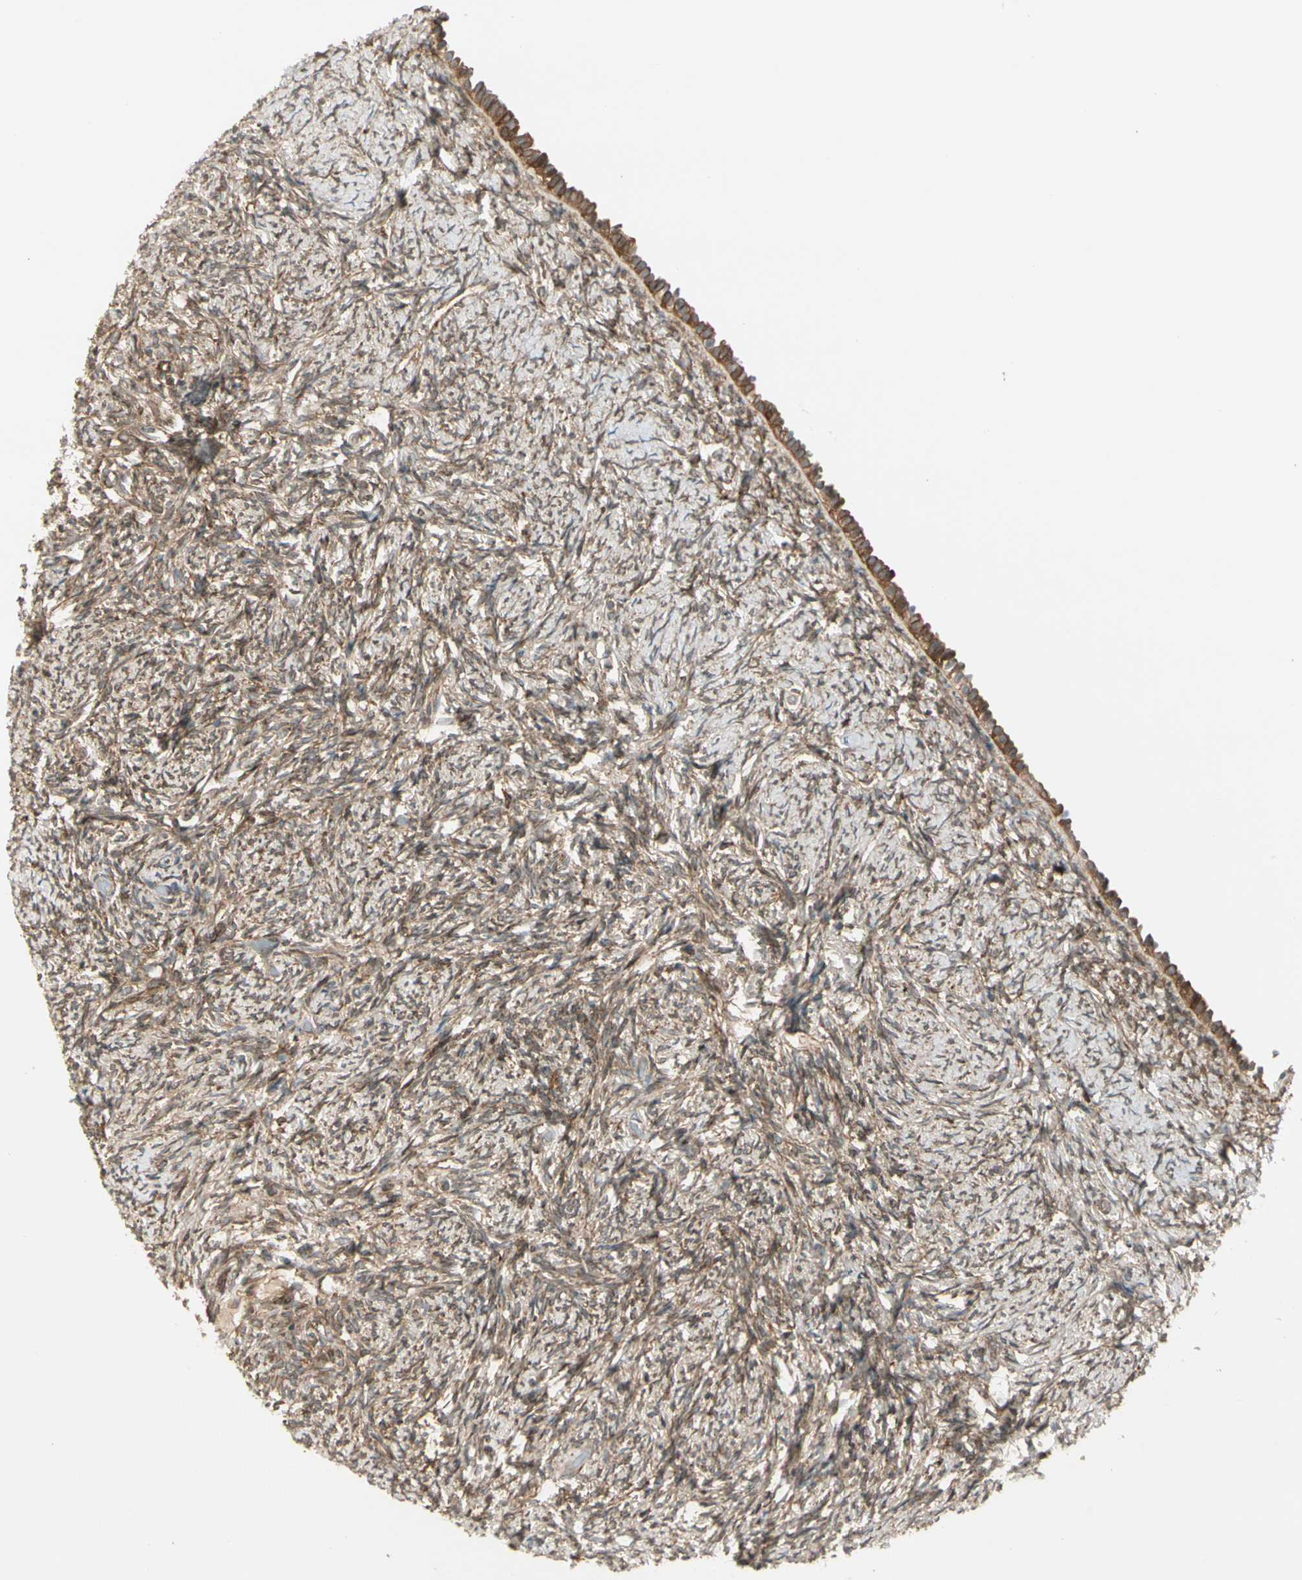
{"staining": {"intensity": "moderate", "quantity": ">75%", "location": "cytoplasmic/membranous"}, "tissue": "ovary", "cell_type": "Ovarian stroma cells", "image_type": "normal", "snomed": [{"axis": "morphology", "description": "Normal tissue, NOS"}, {"axis": "topography", "description": "Ovary"}], "caption": "Protein expression analysis of benign ovary shows moderate cytoplasmic/membranous expression in approximately >75% of ovarian stroma cells.", "gene": "TRIO", "patient": {"sex": "female", "age": 60}}